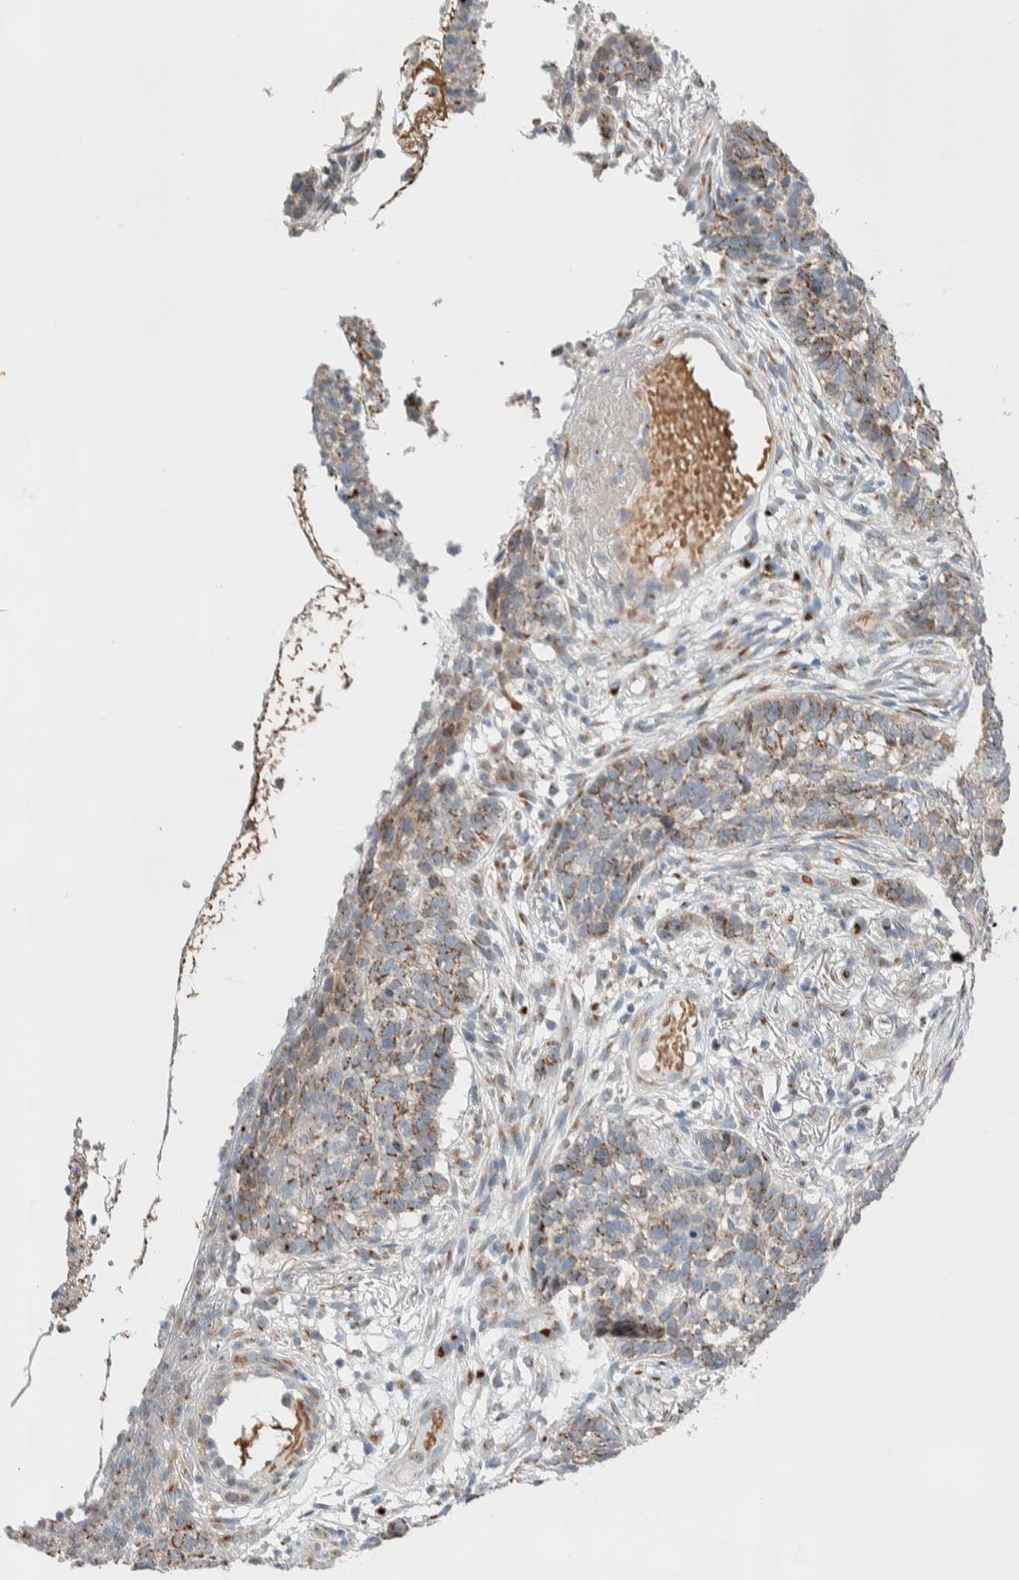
{"staining": {"intensity": "weak", "quantity": "25%-75%", "location": "cytoplasmic/membranous"}, "tissue": "skin cancer", "cell_type": "Tumor cells", "image_type": "cancer", "snomed": [{"axis": "morphology", "description": "Basal cell carcinoma"}, {"axis": "topography", "description": "Skin"}], "caption": "Immunohistochemical staining of skin cancer reveals low levels of weak cytoplasmic/membranous positivity in approximately 25%-75% of tumor cells.", "gene": "SLC38A10", "patient": {"sex": "male", "age": 85}}